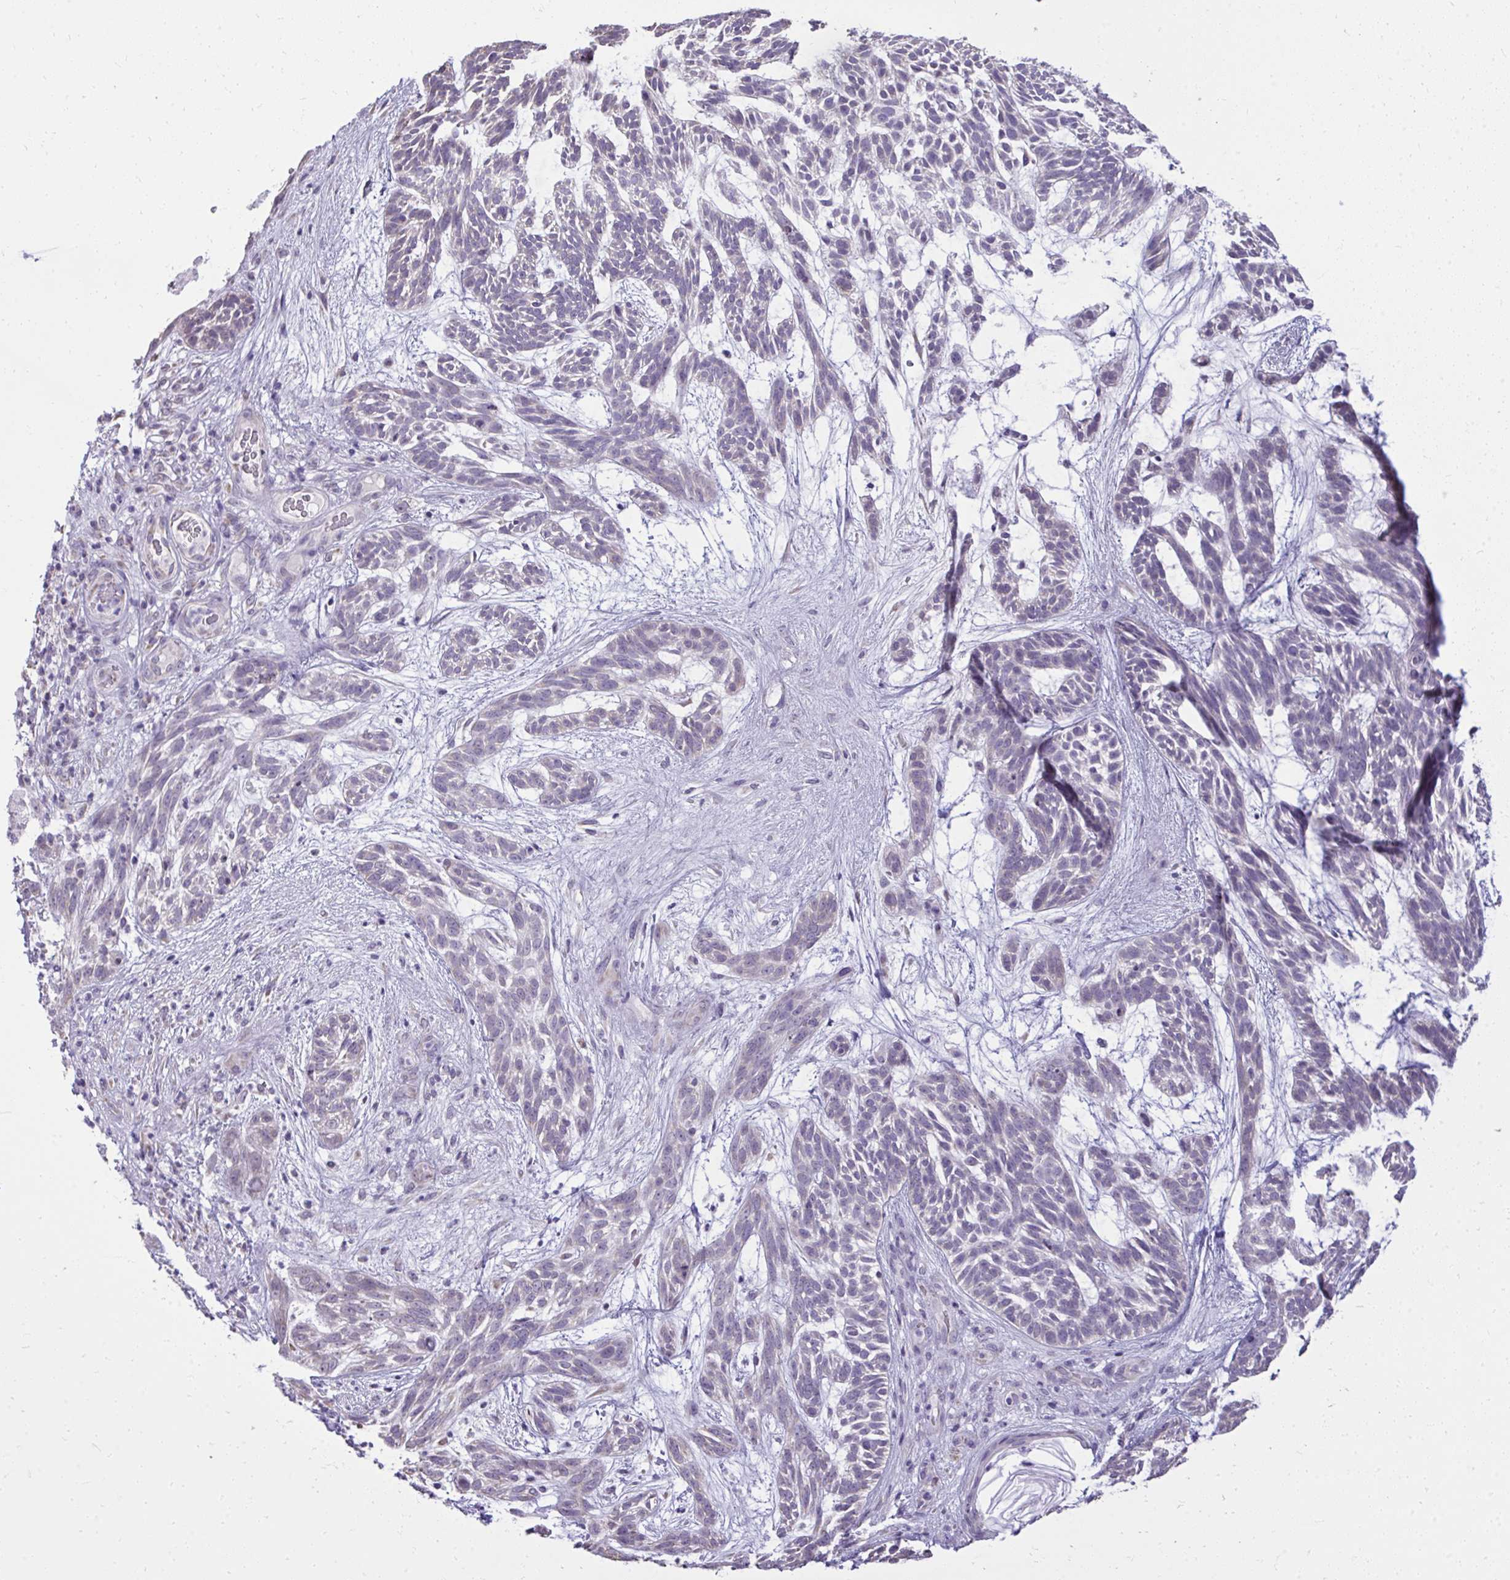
{"staining": {"intensity": "negative", "quantity": "none", "location": "none"}, "tissue": "skin cancer", "cell_type": "Tumor cells", "image_type": "cancer", "snomed": [{"axis": "morphology", "description": "Basal cell carcinoma"}, {"axis": "topography", "description": "Skin"}, {"axis": "topography", "description": "Skin, foot"}], "caption": "Tumor cells are negative for protein expression in human skin cancer.", "gene": "NPPA", "patient": {"sex": "female", "age": 77}}